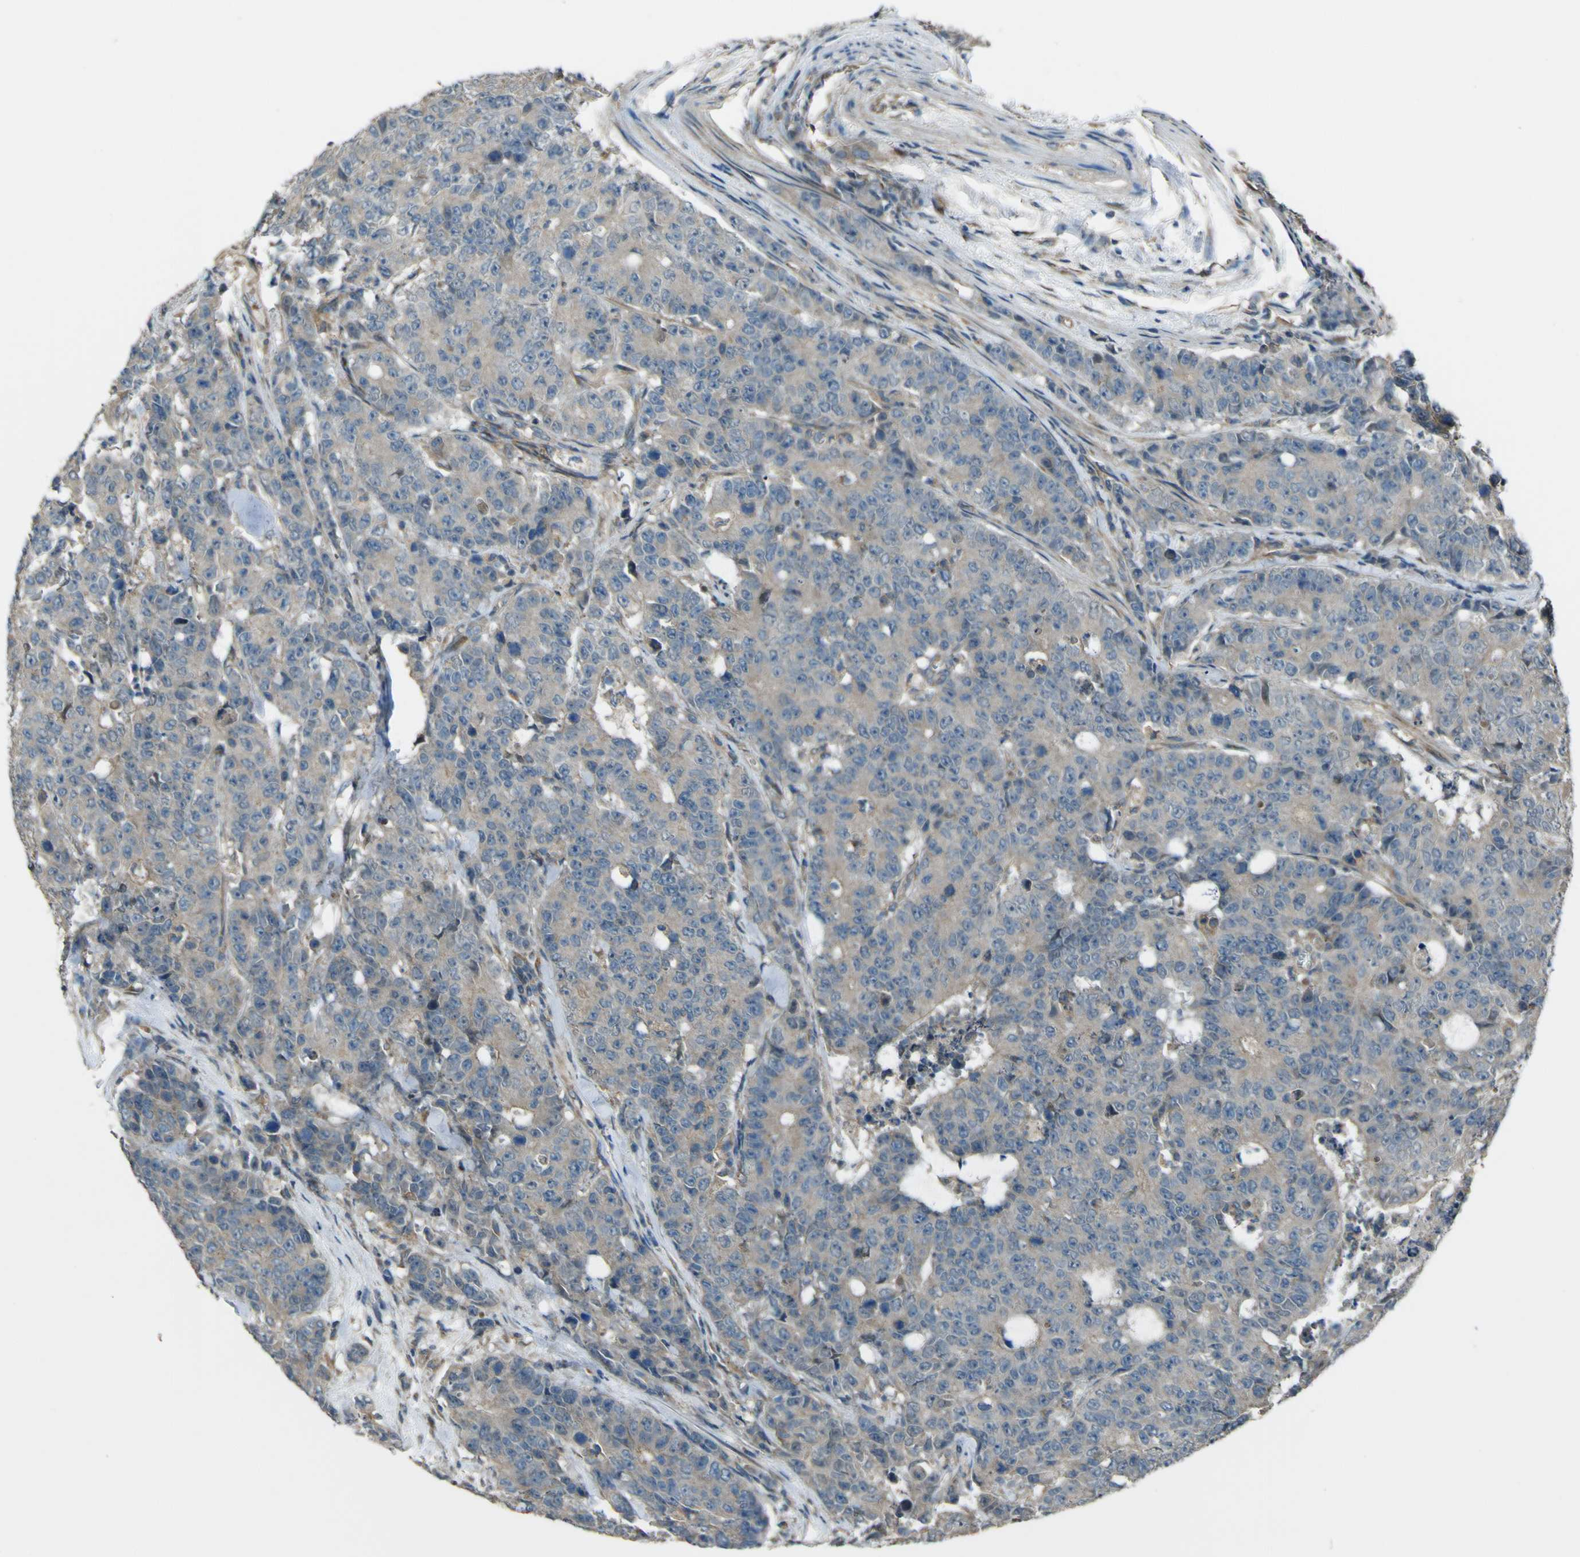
{"staining": {"intensity": "weak", "quantity": ">75%", "location": "cytoplasmic/membranous"}, "tissue": "colorectal cancer", "cell_type": "Tumor cells", "image_type": "cancer", "snomed": [{"axis": "morphology", "description": "Adenocarcinoma, NOS"}, {"axis": "topography", "description": "Colon"}], "caption": "Weak cytoplasmic/membranous staining for a protein is identified in approximately >75% of tumor cells of colorectal adenocarcinoma using immunohistochemistry.", "gene": "NAALADL2", "patient": {"sex": "female", "age": 86}}